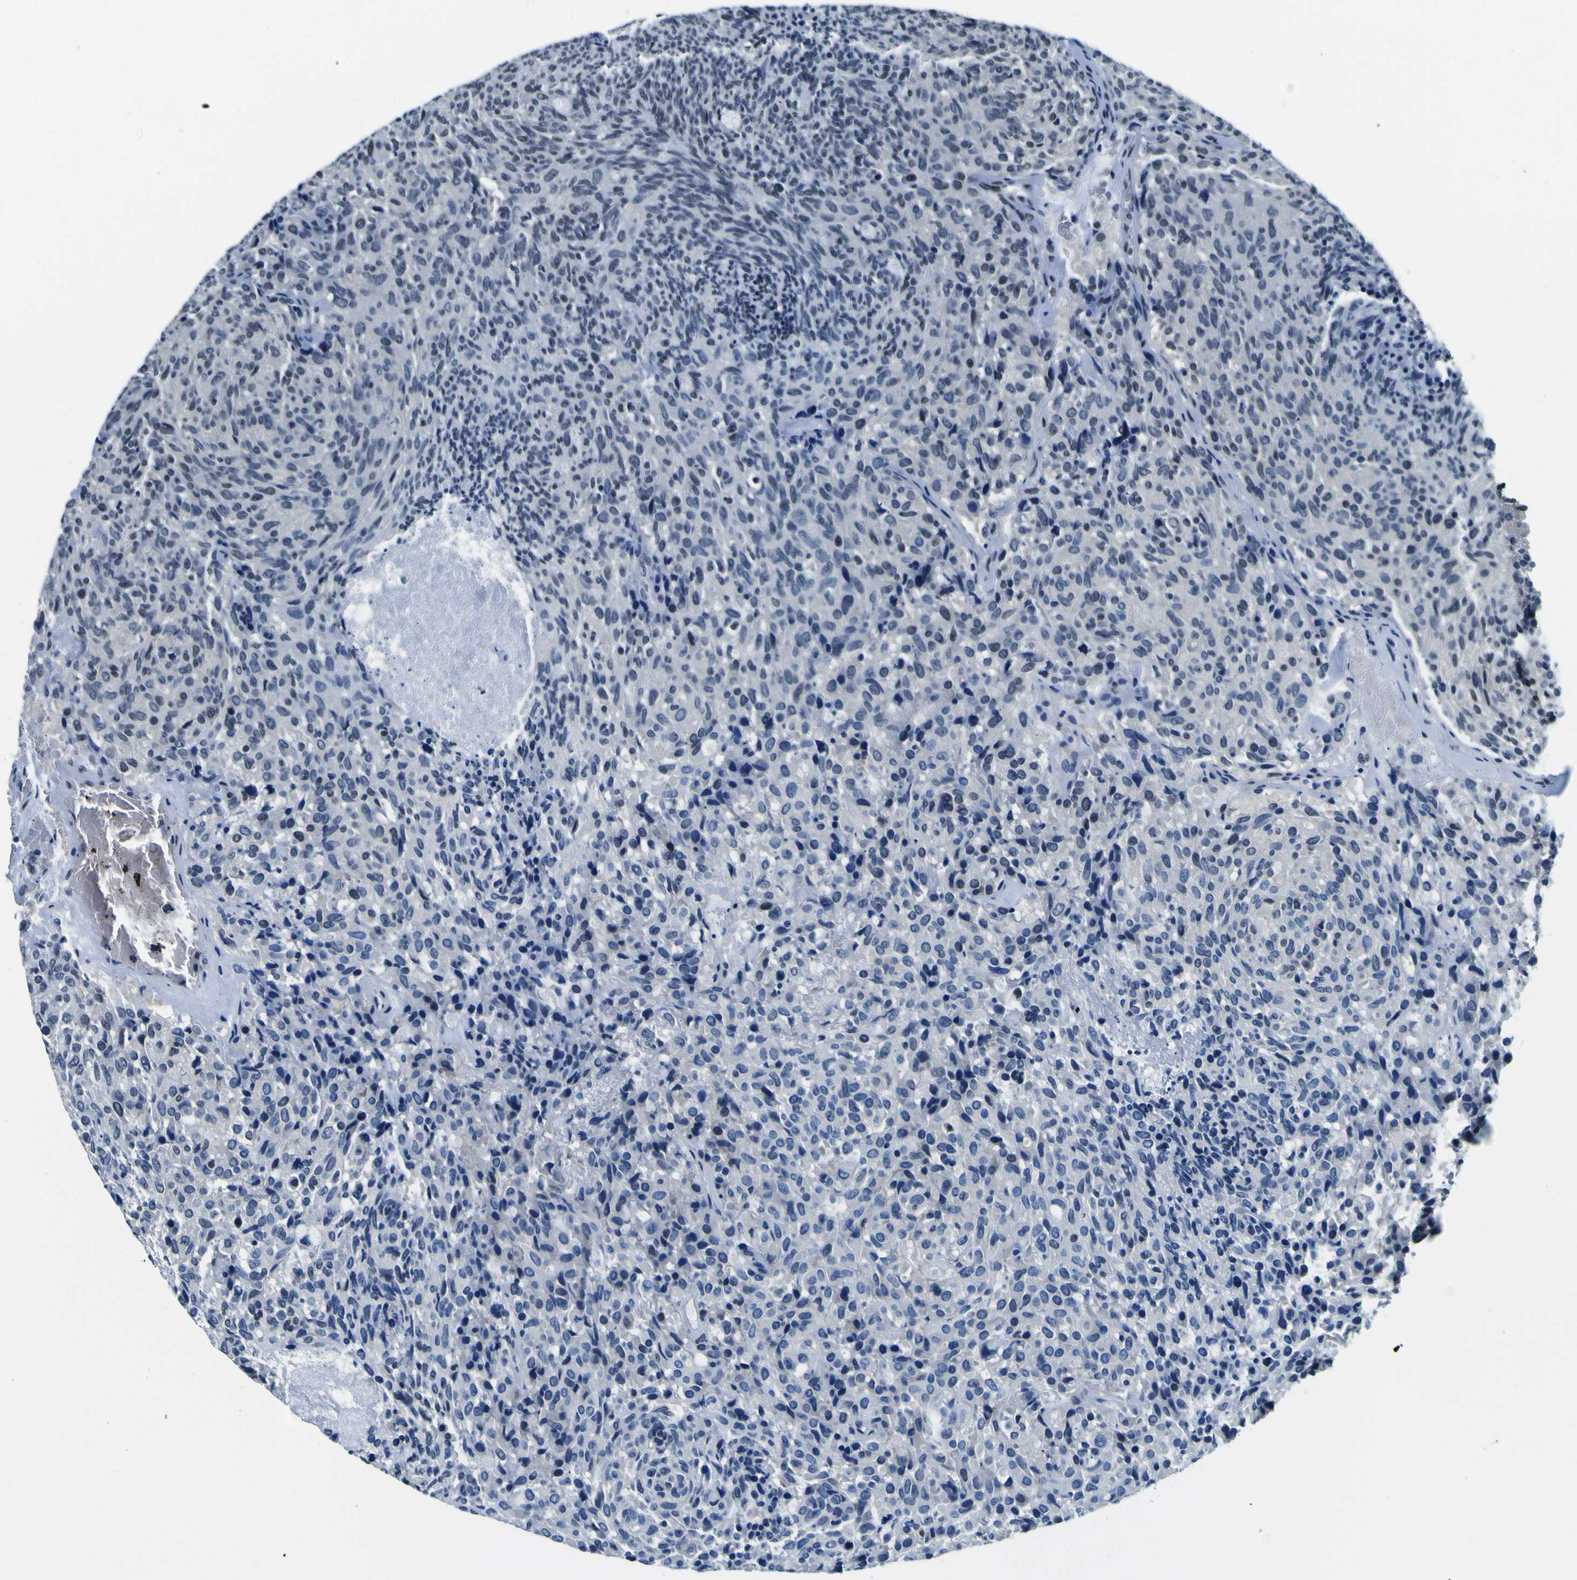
{"staining": {"intensity": "weak", "quantity": "<25%", "location": "nuclear"}, "tissue": "carcinoid", "cell_type": "Tumor cells", "image_type": "cancer", "snomed": [{"axis": "morphology", "description": "Carcinoid, malignant, NOS"}, {"axis": "topography", "description": "Pancreas"}], "caption": "High magnification brightfield microscopy of carcinoid stained with DAB (brown) and counterstained with hematoxylin (blue): tumor cells show no significant expression.", "gene": "SP1", "patient": {"sex": "female", "age": 54}}